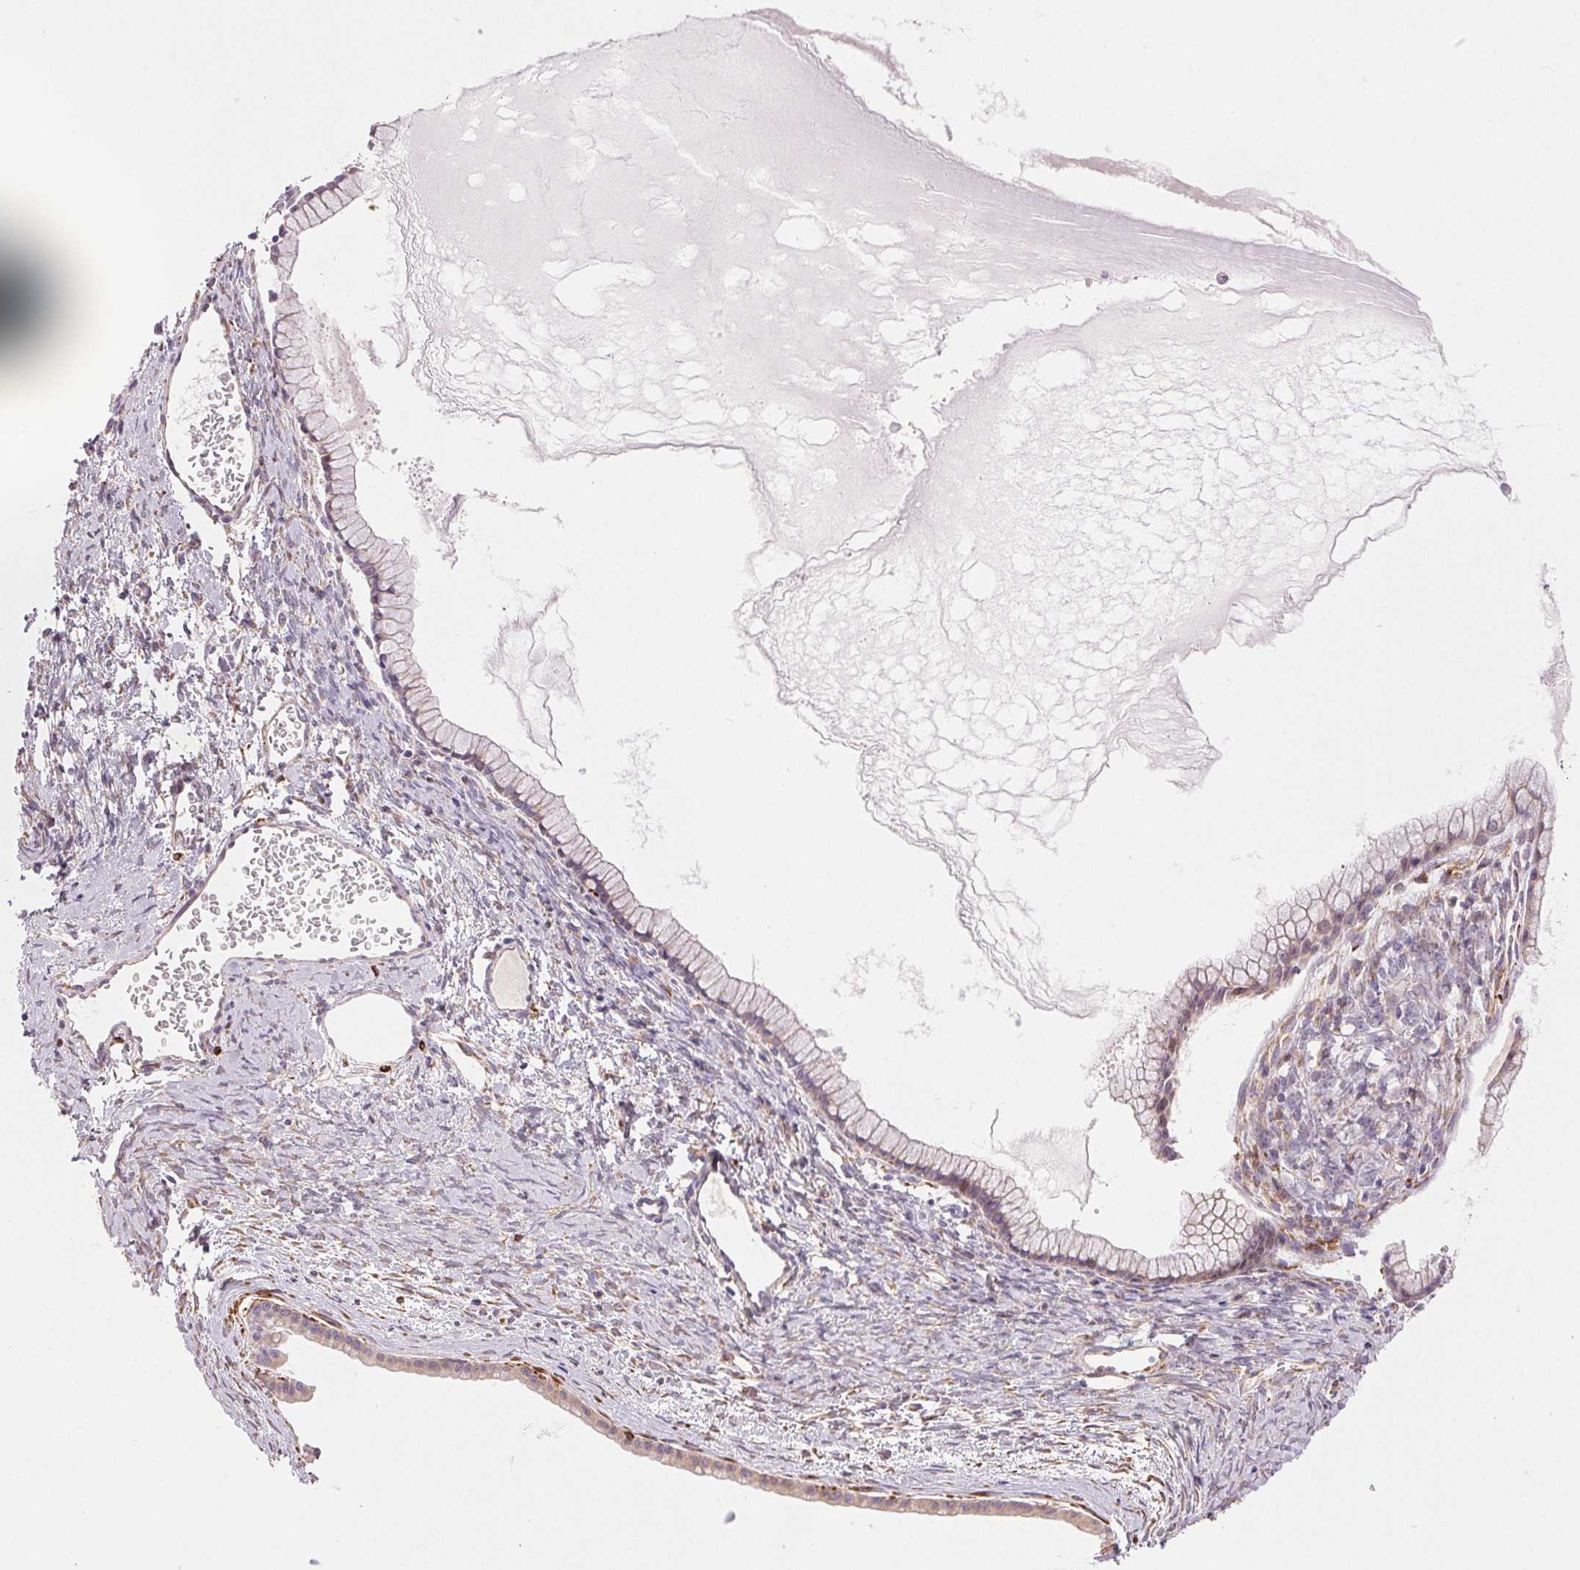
{"staining": {"intensity": "weak", "quantity": "<25%", "location": "cytoplasmic/membranous"}, "tissue": "ovarian cancer", "cell_type": "Tumor cells", "image_type": "cancer", "snomed": [{"axis": "morphology", "description": "Cystadenocarcinoma, mucinous, NOS"}, {"axis": "topography", "description": "Ovary"}], "caption": "A photomicrograph of mucinous cystadenocarcinoma (ovarian) stained for a protein displays no brown staining in tumor cells. (Immunohistochemistry, brightfield microscopy, high magnification).", "gene": "METTL17", "patient": {"sex": "female", "age": 41}}